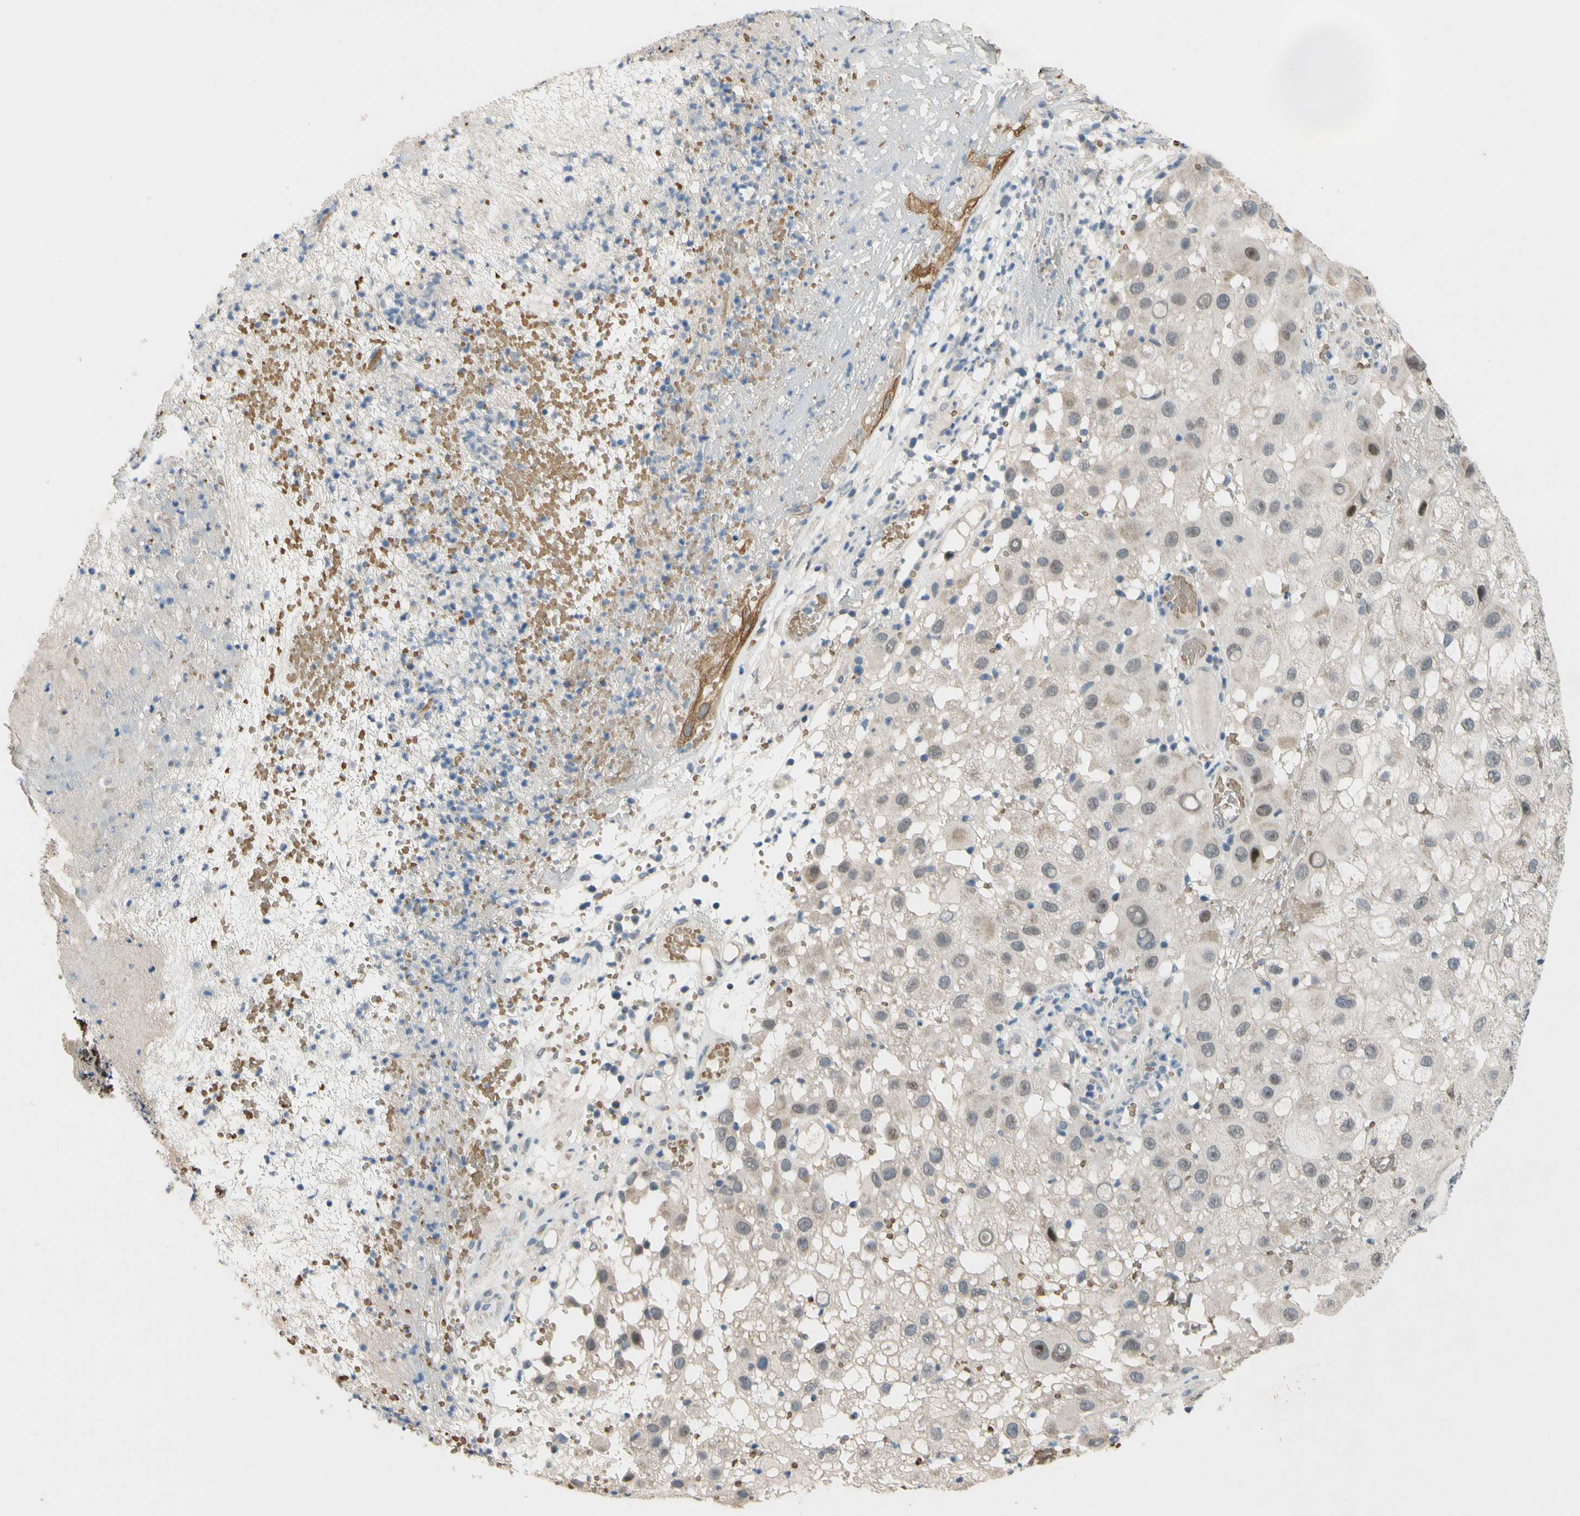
{"staining": {"intensity": "negative", "quantity": "none", "location": "none"}, "tissue": "melanoma", "cell_type": "Tumor cells", "image_type": "cancer", "snomed": [{"axis": "morphology", "description": "Malignant melanoma, NOS"}, {"axis": "topography", "description": "Skin"}], "caption": "This is an immunohistochemistry (IHC) histopathology image of human melanoma. There is no positivity in tumor cells.", "gene": "ZNF184", "patient": {"sex": "female", "age": 81}}